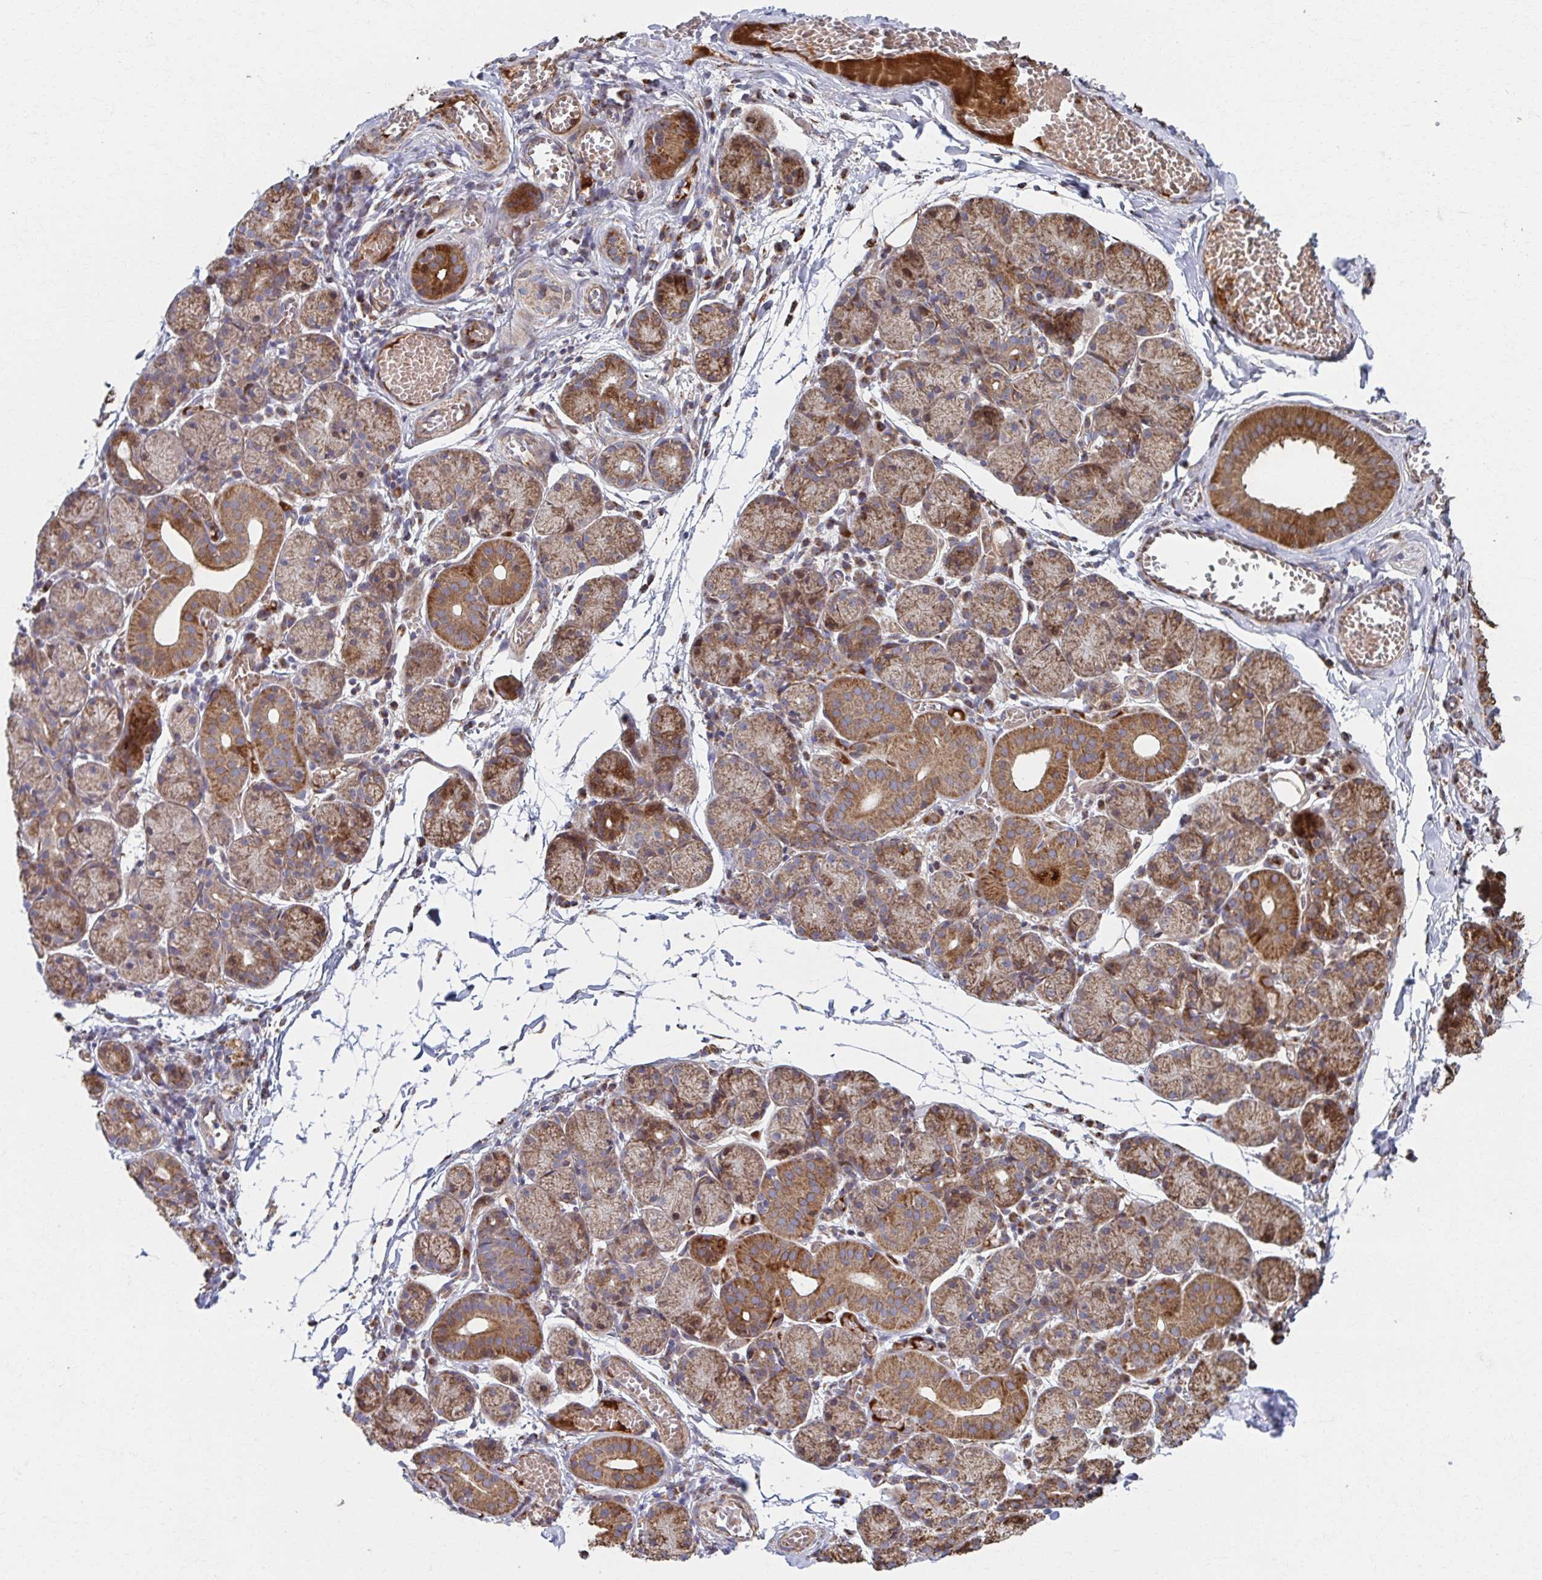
{"staining": {"intensity": "strong", "quantity": "25%-75%", "location": "cytoplasmic/membranous"}, "tissue": "salivary gland", "cell_type": "Glandular cells", "image_type": "normal", "snomed": [{"axis": "morphology", "description": "Normal tissue, NOS"}, {"axis": "topography", "description": "Salivary gland"}], "caption": "Salivary gland stained with a brown dye shows strong cytoplasmic/membranous positive expression in about 25%-75% of glandular cells.", "gene": "SAT1", "patient": {"sex": "female", "age": 24}}